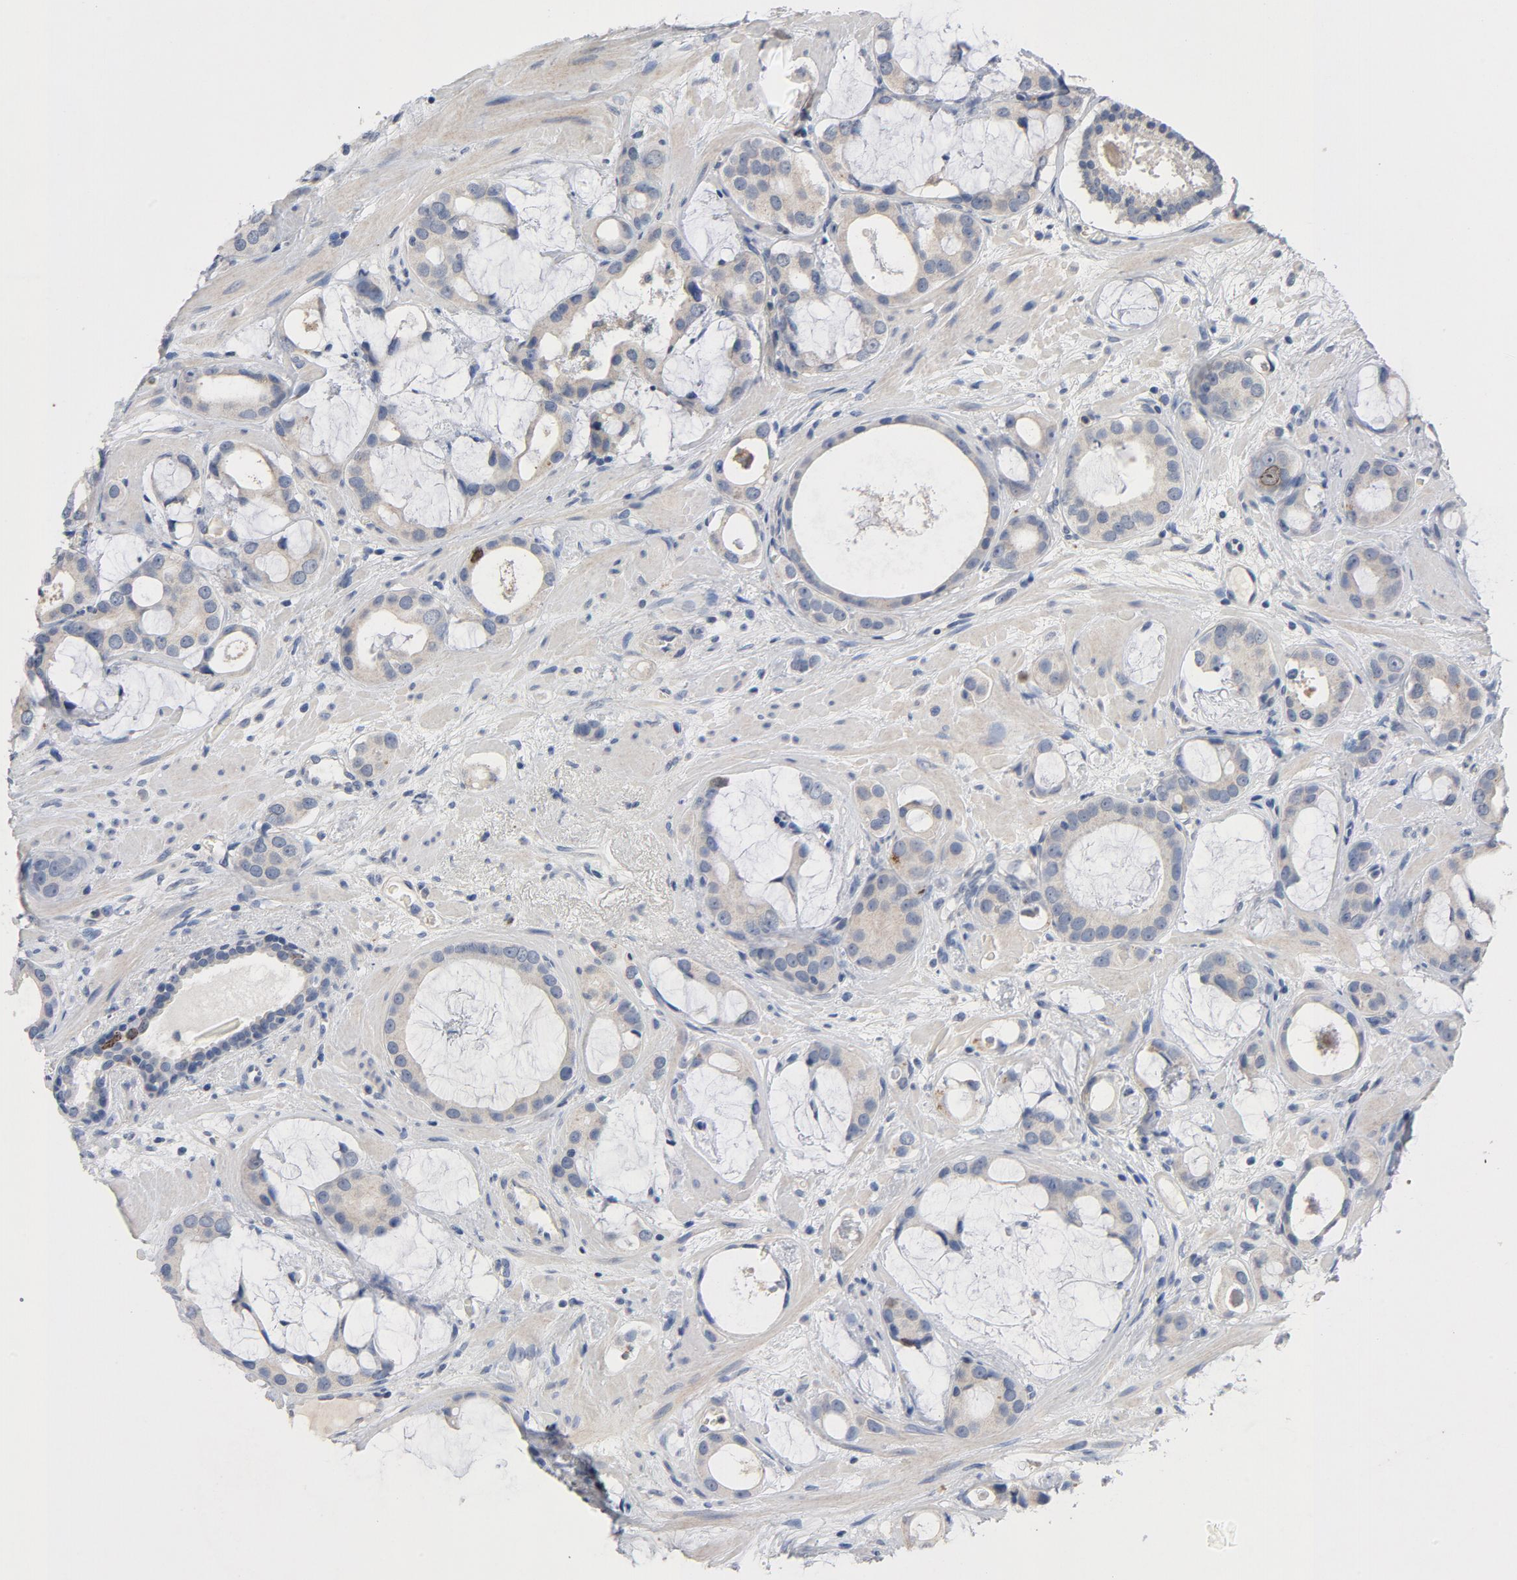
{"staining": {"intensity": "moderate", "quantity": "<25%", "location": "nuclear"}, "tissue": "prostate cancer", "cell_type": "Tumor cells", "image_type": "cancer", "snomed": [{"axis": "morphology", "description": "Adenocarcinoma, Low grade"}, {"axis": "topography", "description": "Prostate"}], "caption": "This histopathology image reveals immunohistochemistry staining of prostate cancer, with low moderate nuclear staining in approximately <25% of tumor cells.", "gene": "BIRC5", "patient": {"sex": "male", "age": 57}}